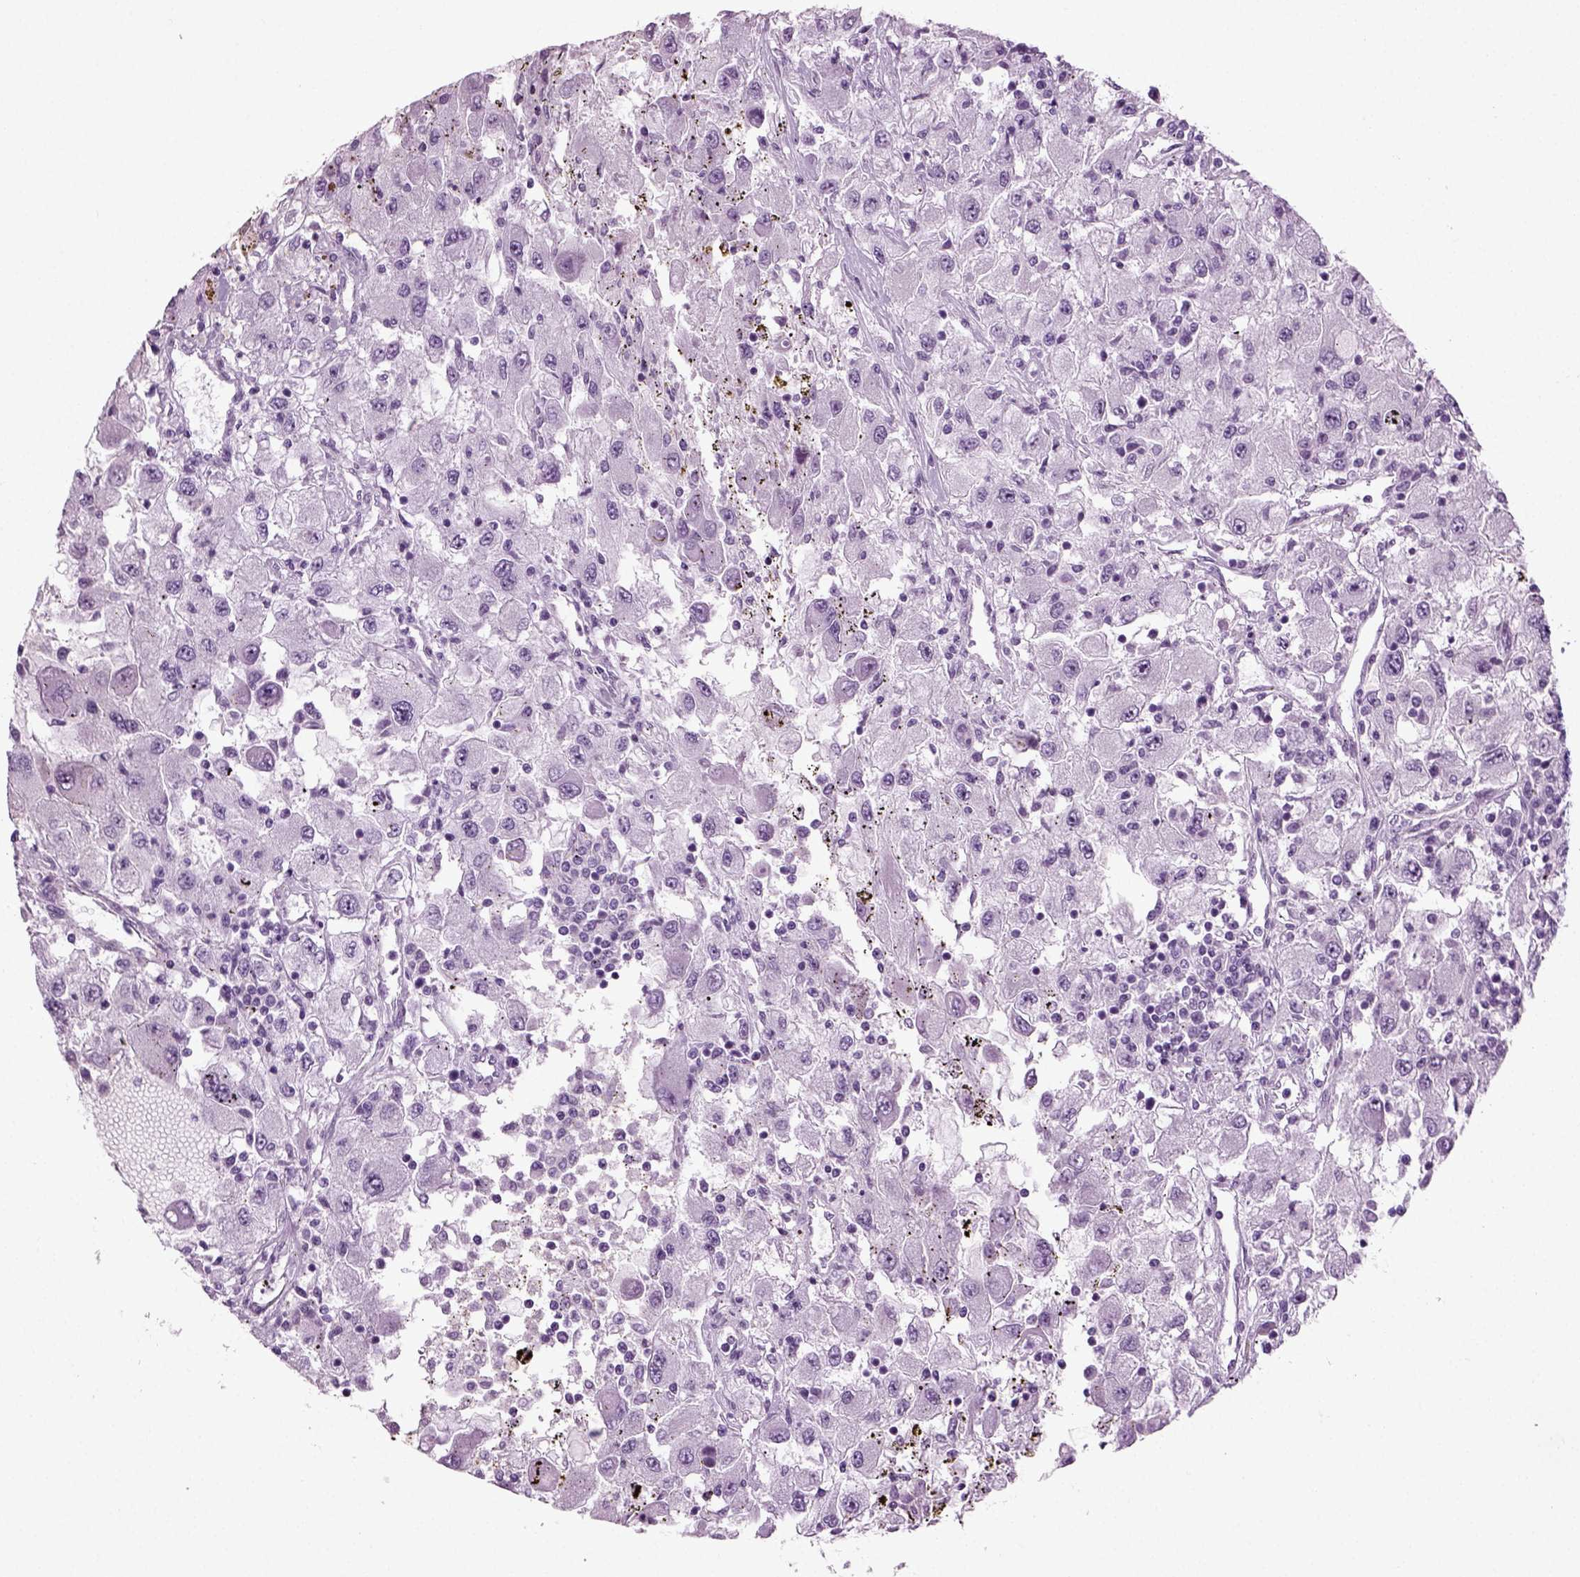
{"staining": {"intensity": "negative", "quantity": "none", "location": "none"}, "tissue": "renal cancer", "cell_type": "Tumor cells", "image_type": "cancer", "snomed": [{"axis": "morphology", "description": "Adenocarcinoma, NOS"}, {"axis": "topography", "description": "Kidney"}], "caption": "Adenocarcinoma (renal) was stained to show a protein in brown. There is no significant positivity in tumor cells.", "gene": "PRLH", "patient": {"sex": "female", "age": 67}}